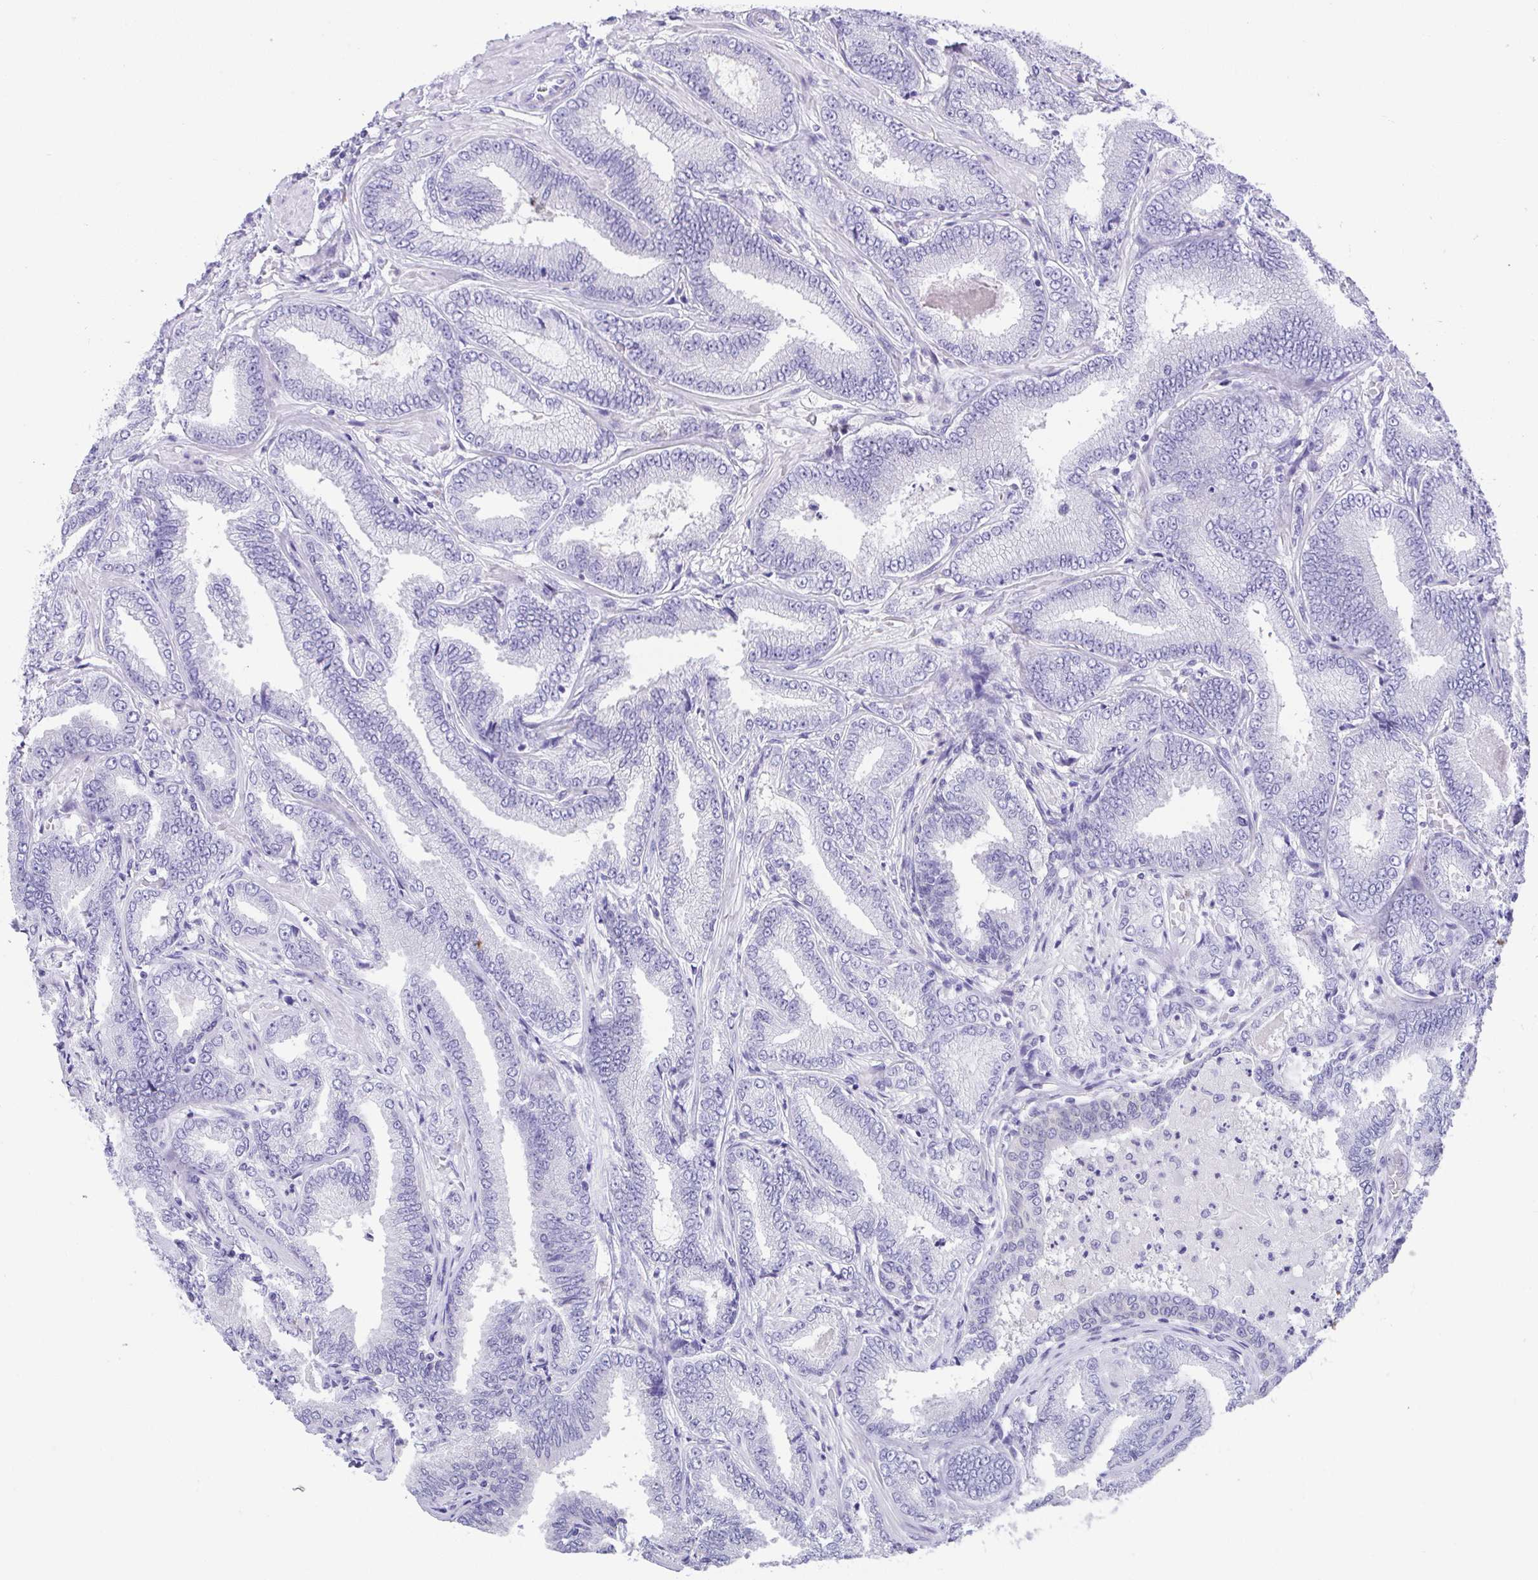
{"staining": {"intensity": "negative", "quantity": "none", "location": "none"}, "tissue": "prostate cancer", "cell_type": "Tumor cells", "image_type": "cancer", "snomed": [{"axis": "morphology", "description": "Adenocarcinoma, Low grade"}, {"axis": "topography", "description": "Prostate"}], "caption": "The photomicrograph demonstrates no staining of tumor cells in prostate adenocarcinoma (low-grade).", "gene": "SPATA4", "patient": {"sex": "male", "age": 55}}